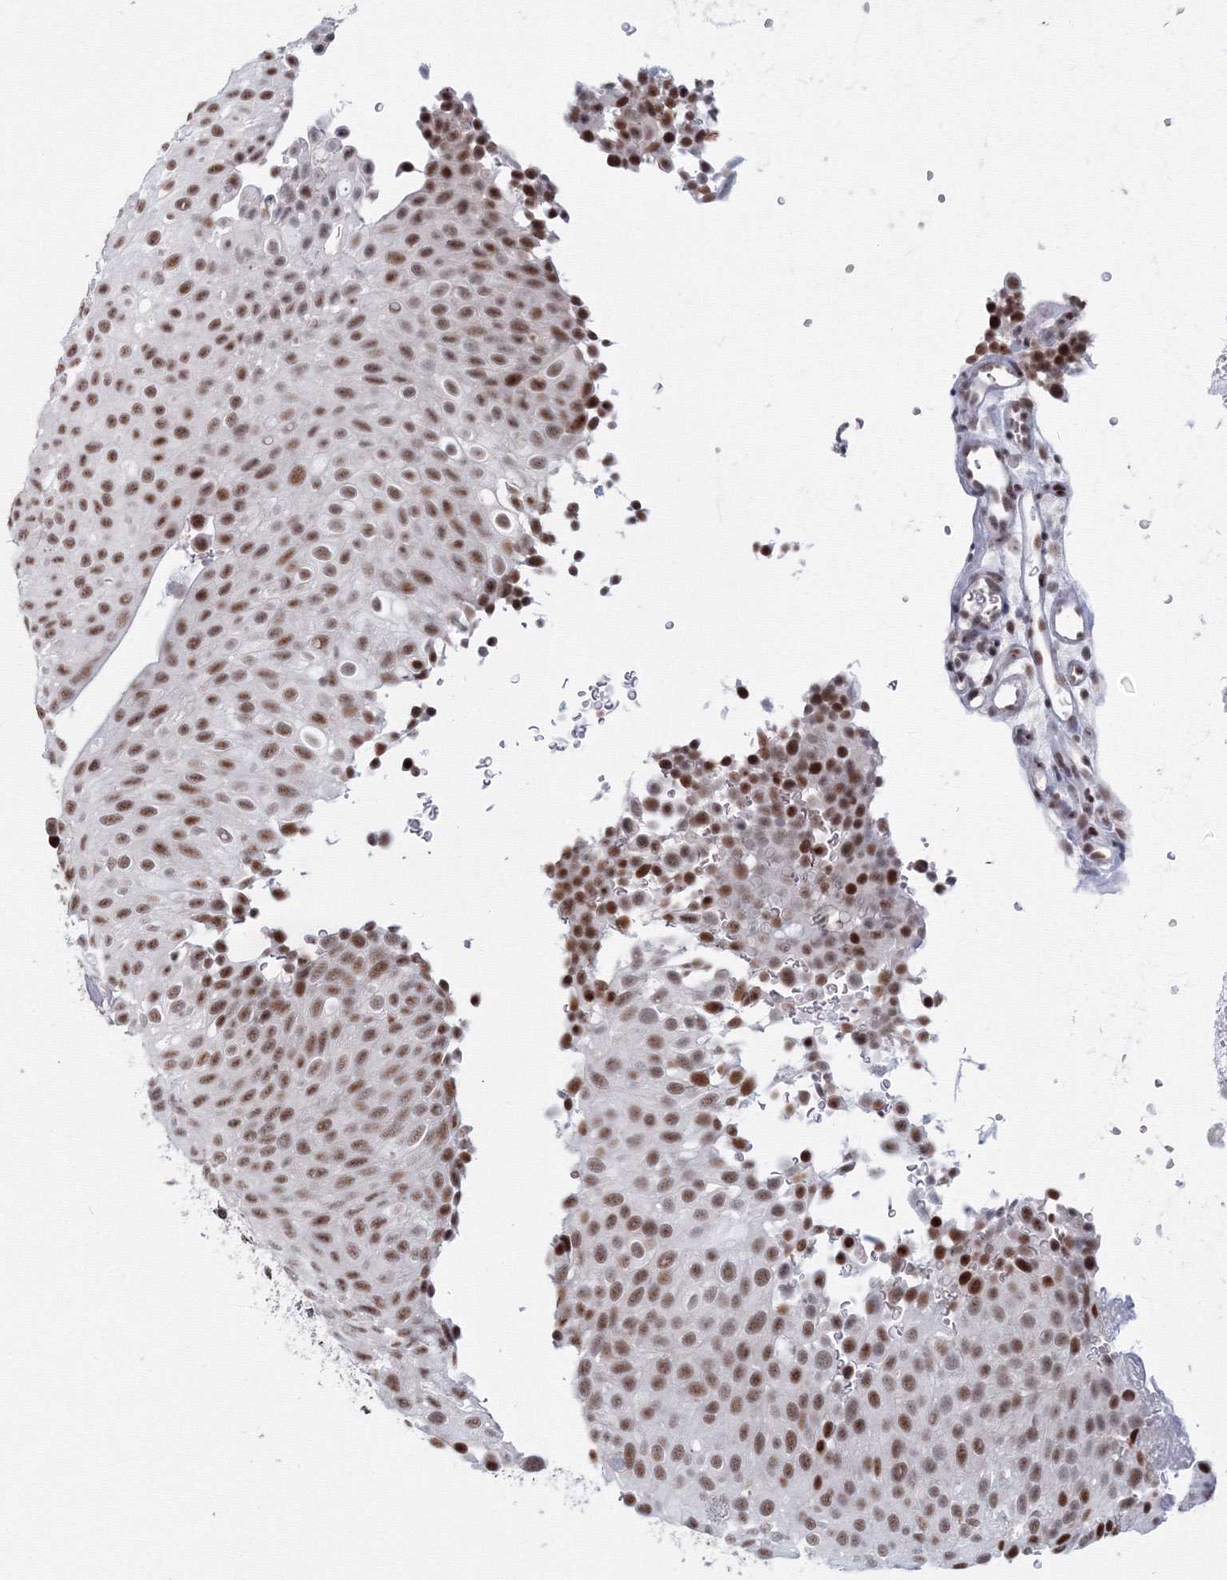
{"staining": {"intensity": "moderate", "quantity": ">75%", "location": "nuclear"}, "tissue": "urothelial cancer", "cell_type": "Tumor cells", "image_type": "cancer", "snomed": [{"axis": "morphology", "description": "Urothelial carcinoma, Low grade"}, {"axis": "topography", "description": "Urinary bladder"}], "caption": "This is a histology image of immunohistochemistry (IHC) staining of urothelial cancer, which shows moderate positivity in the nuclear of tumor cells.", "gene": "SF3B6", "patient": {"sex": "male", "age": 78}}